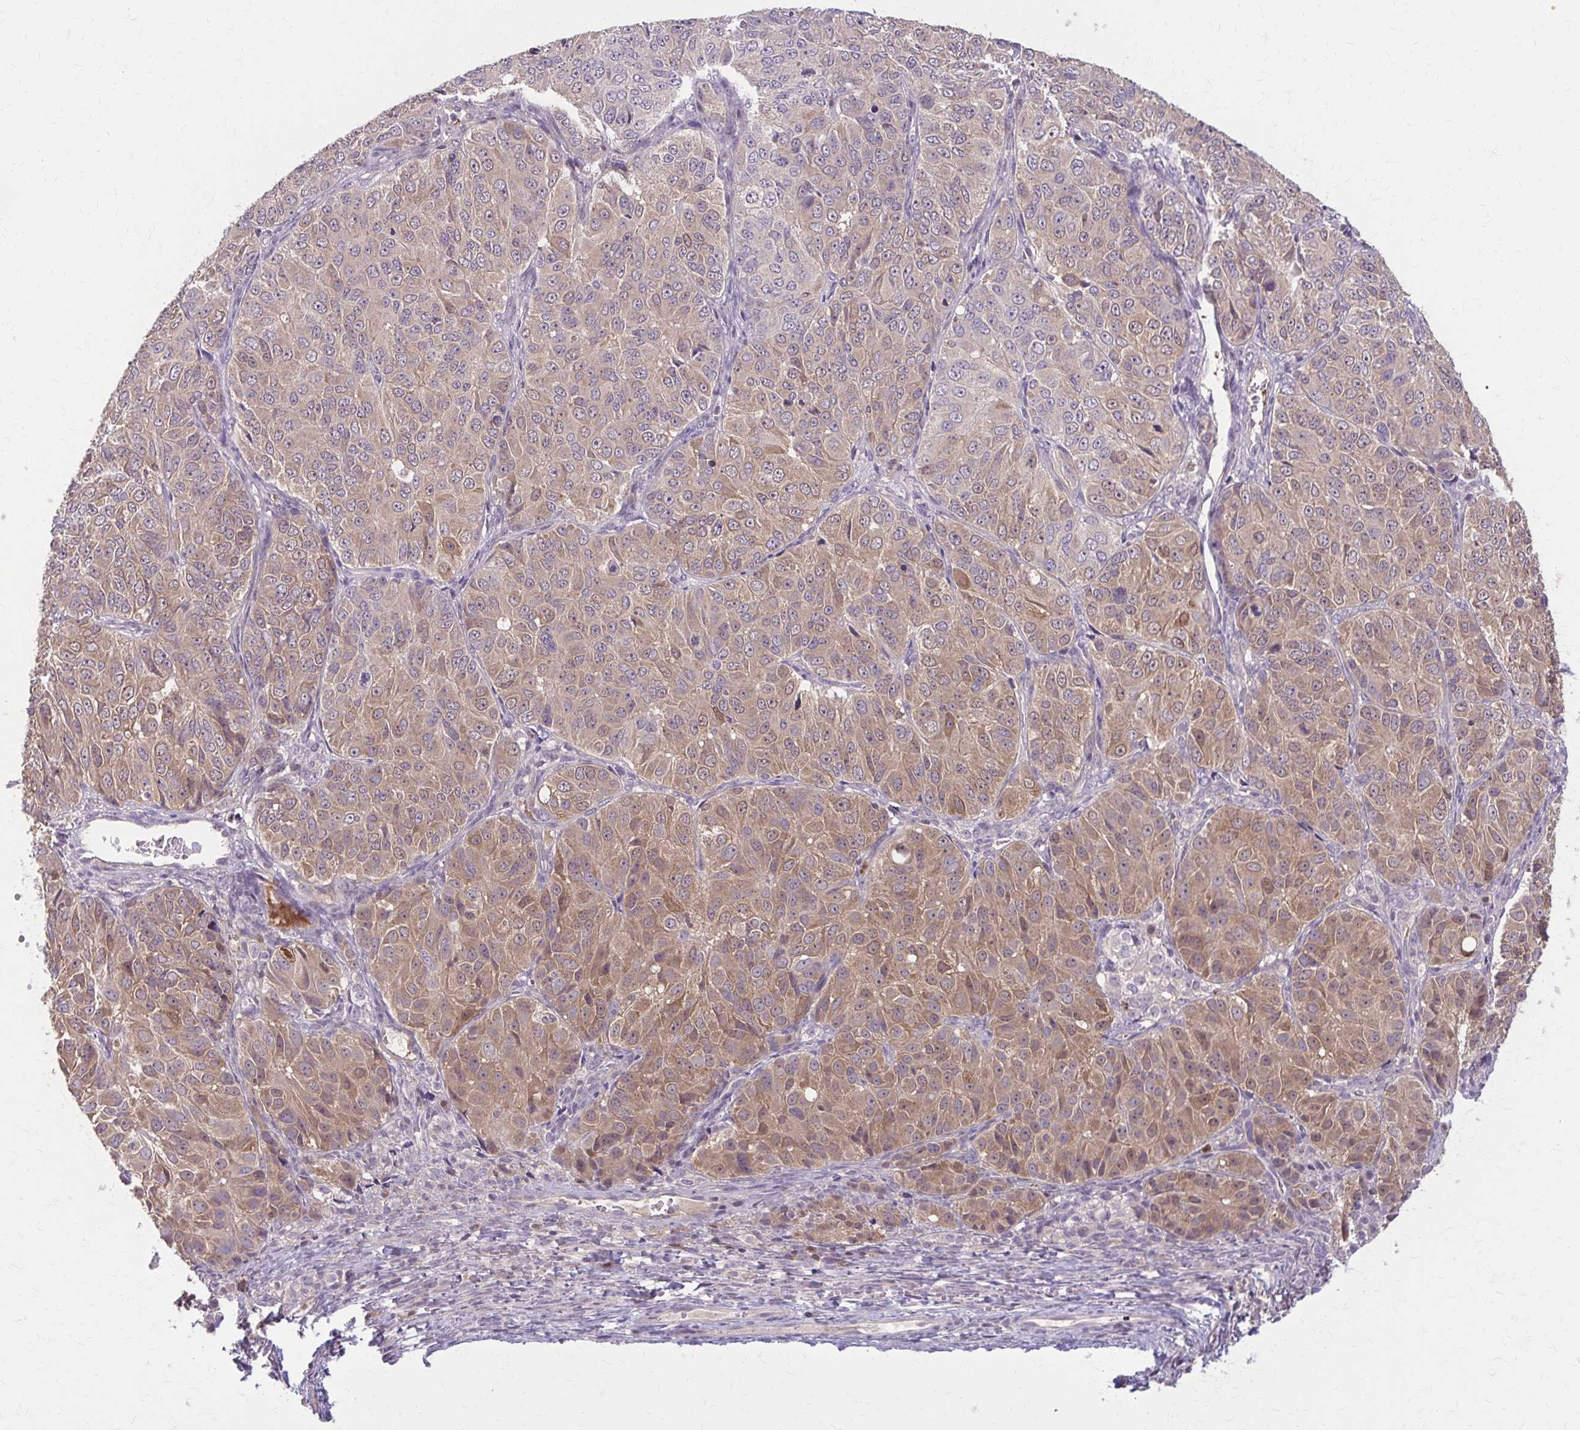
{"staining": {"intensity": "moderate", "quantity": "25%-75%", "location": "cytoplasmic/membranous"}, "tissue": "ovarian cancer", "cell_type": "Tumor cells", "image_type": "cancer", "snomed": [{"axis": "morphology", "description": "Carcinoma, endometroid"}, {"axis": "topography", "description": "Ovary"}], "caption": "Ovarian endometroid carcinoma stained with DAB immunohistochemistry reveals medium levels of moderate cytoplasmic/membranous staining in approximately 25%-75% of tumor cells. The protein is stained brown, and the nuclei are stained in blue (DAB (3,3'-diaminobenzidine) IHC with brightfield microscopy, high magnification).", "gene": "NRBF2", "patient": {"sex": "female", "age": 51}}